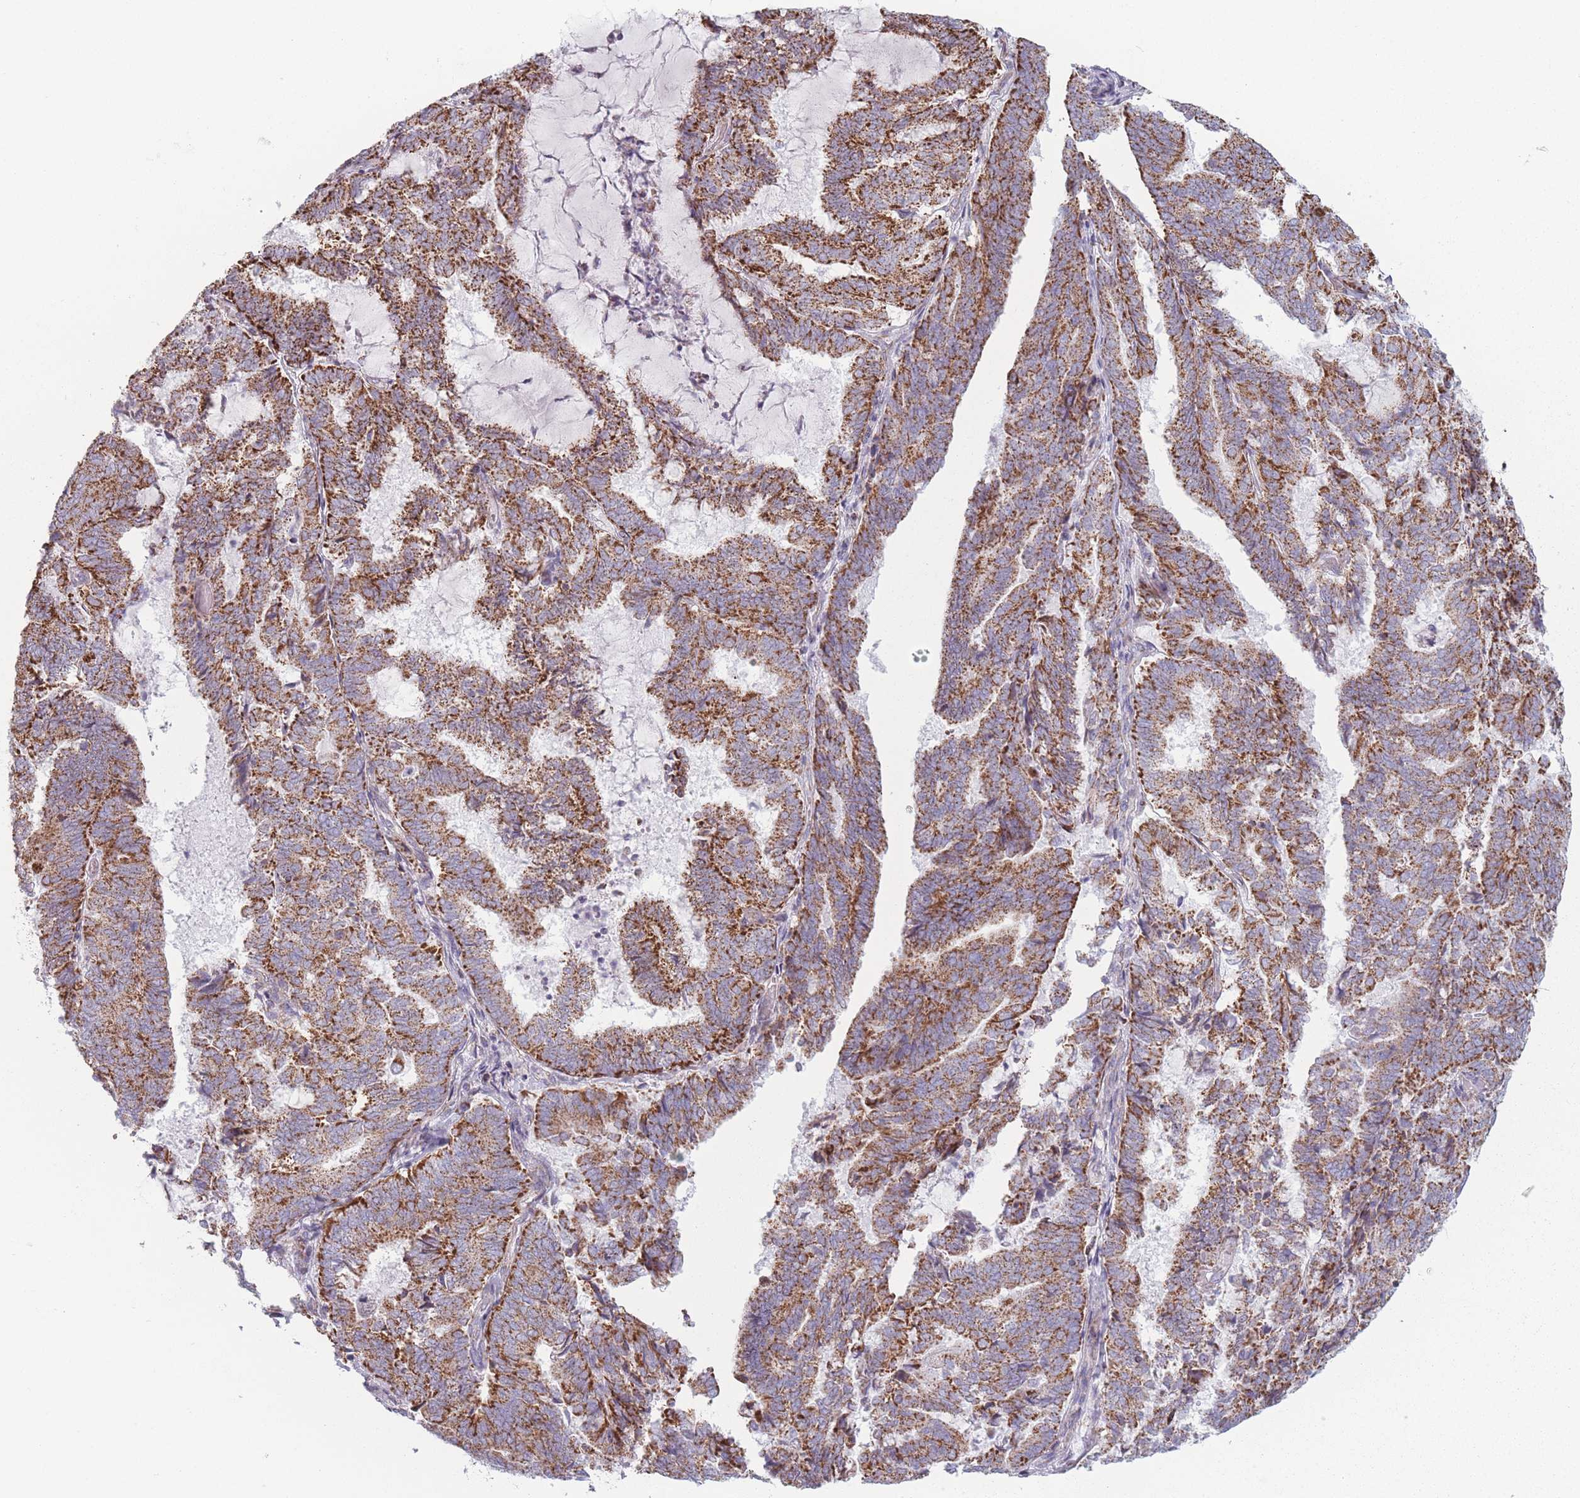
{"staining": {"intensity": "strong", "quantity": ">75%", "location": "cytoplasmic/membranous"}, "tissue": "endometrial cancer", "cell_type": "Tumor cells", "image_type": "cancer", "snomed": [{"axis": "morphology", "description": "Adenocarcinoma, NOS"}, {"axis": "topography", "description": "Endometrium"}], "caption": "This is an image of immunohistochemistry staining of adenocarcinoma (endometrial), which shows strong expression in the cytoplasmic/membranous of tumor cells.", "gene": "DCHS1", "patient": {"sex": "female", "age": 80}}